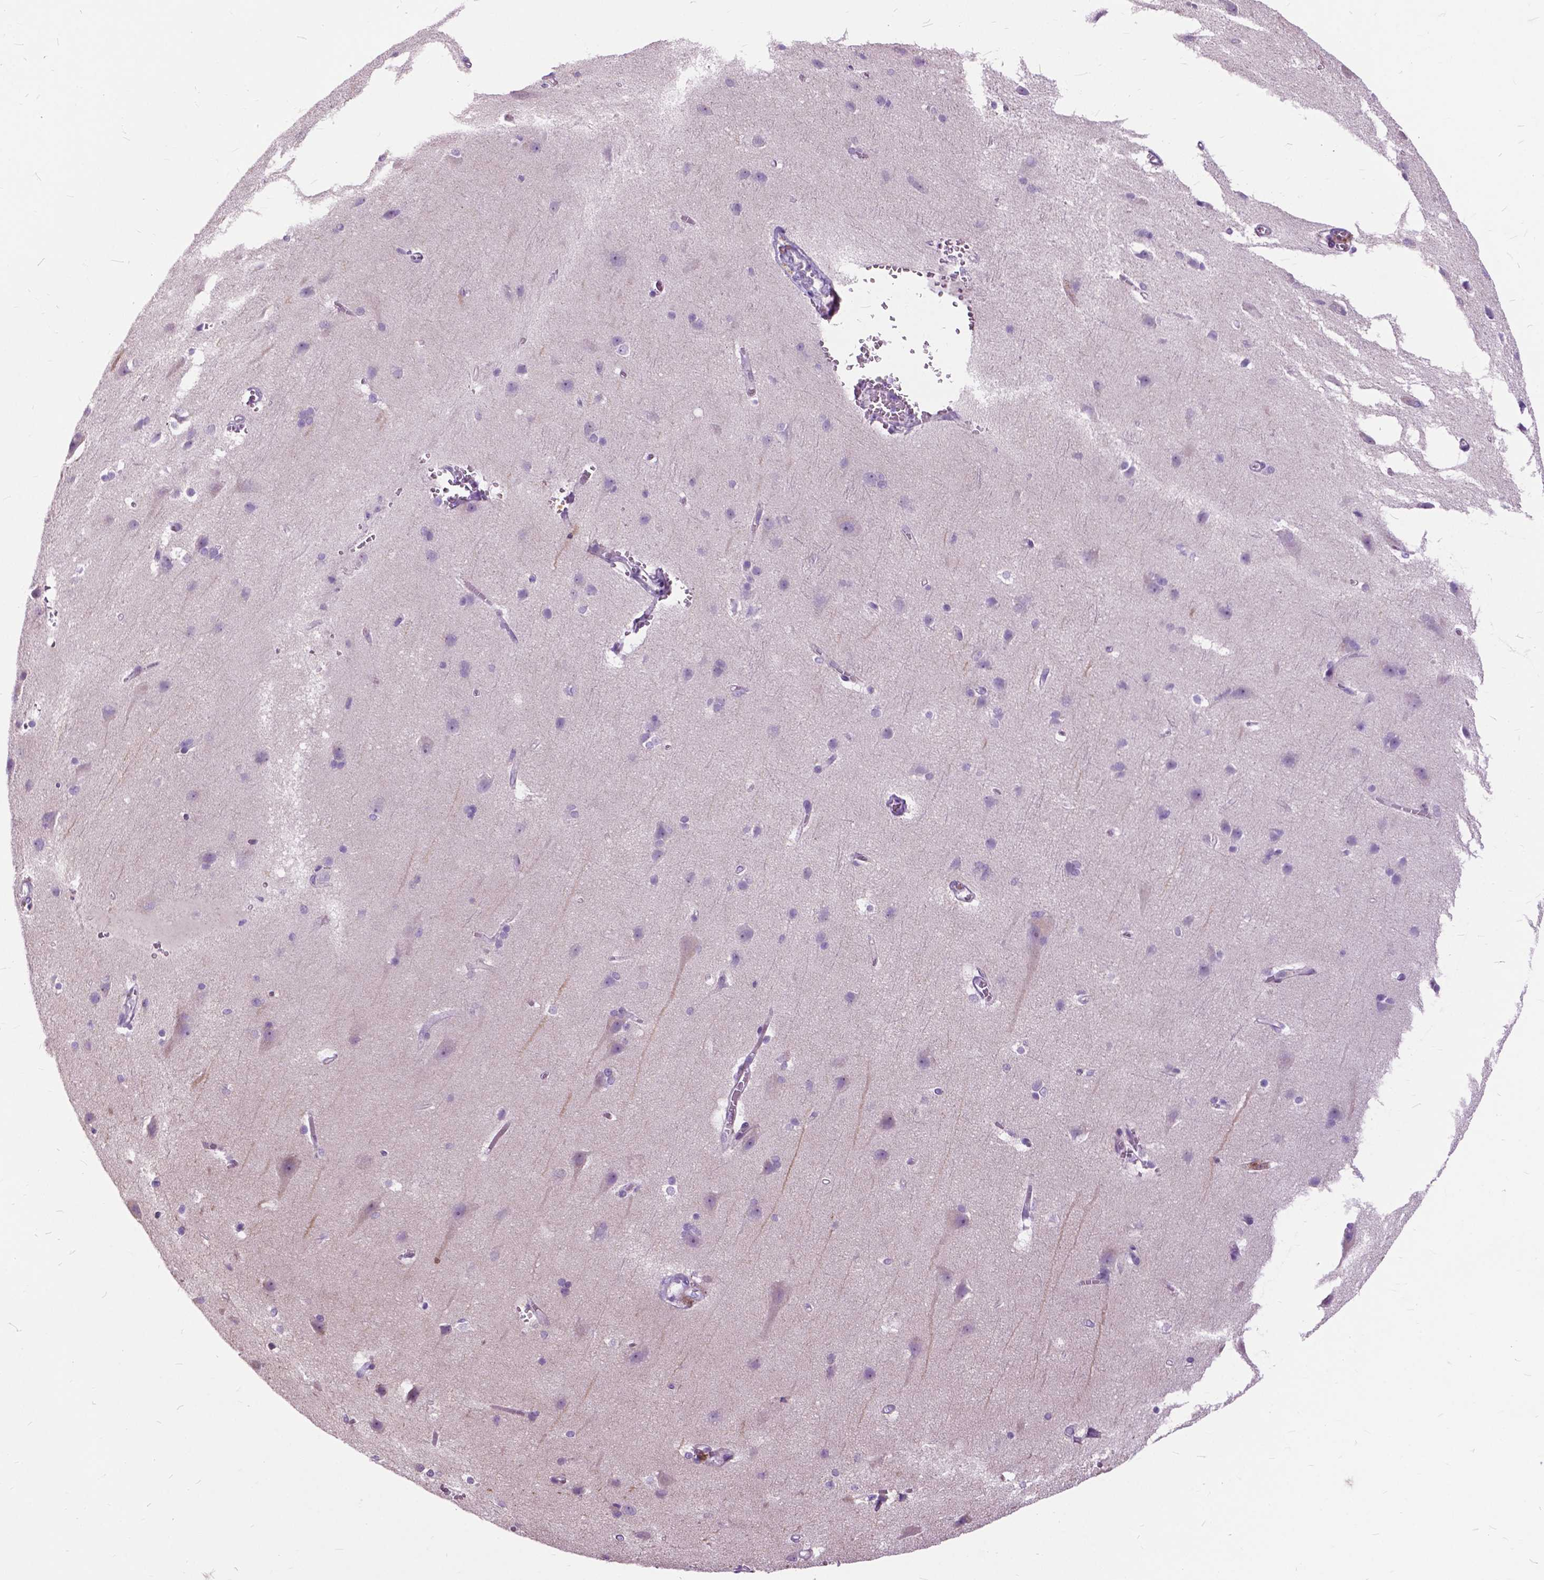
{"staining": {"intensity": "negative", "quantity": "none", "location": "none"}, "tissue": "cerebral cortex", "cell_type": "Endothelial cells", "image_type": "normal", "snomed": [{"axis": "morphology", "description": "Normal tissue, NOS"}, {"axis": "topography", "description": "Cerebral cortex"}], "caption": "Protein analysis of normal cerebral cortex exhibits no significant expression in endothelial cells.", "gene": "PRR35", "patient": {"sex": "male", "age": 37}}